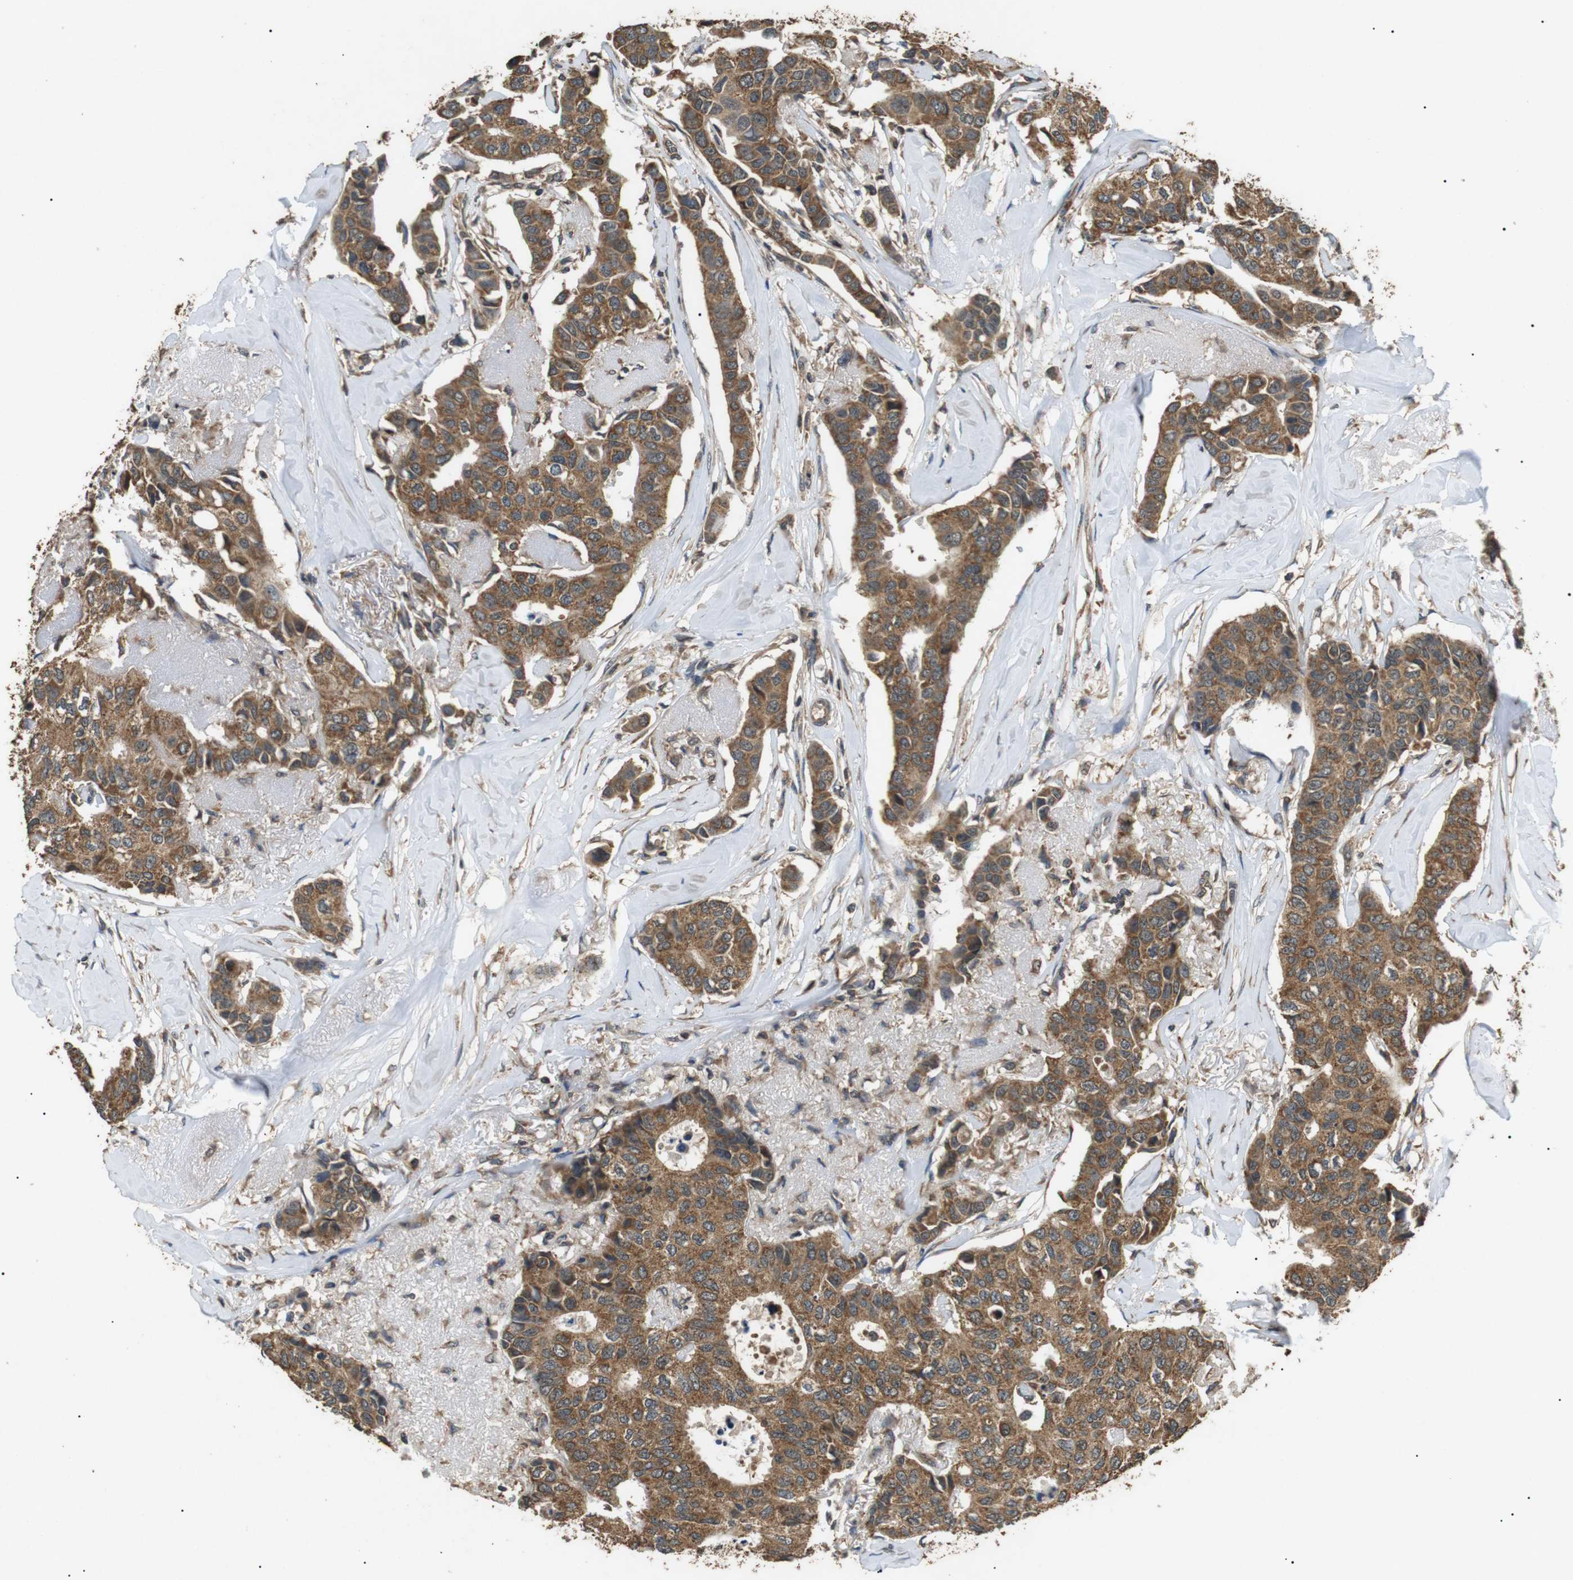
{"staining": {"intensity": "moderate", "quantity": ">75%", "location": "cytoplasmic/membranous"}, "tissue": "breast cancer", "cell_type": "Tumor cells", "image_type": "cancer", "snomed": [{"axis": "morphology", "description": "Duct carcinoma"}, {"axis": "topography", "description": "Breast"}], "caption": "Immunohistochemical staining of breast cancer (invasive ductal carcinoma) exhibits medium levels of moderate cytoplasmic/membranous protein staining in about >75% of tumor cells.", "gene": "TBC1D15", "patient": {"sex": "female", "age": 80}}